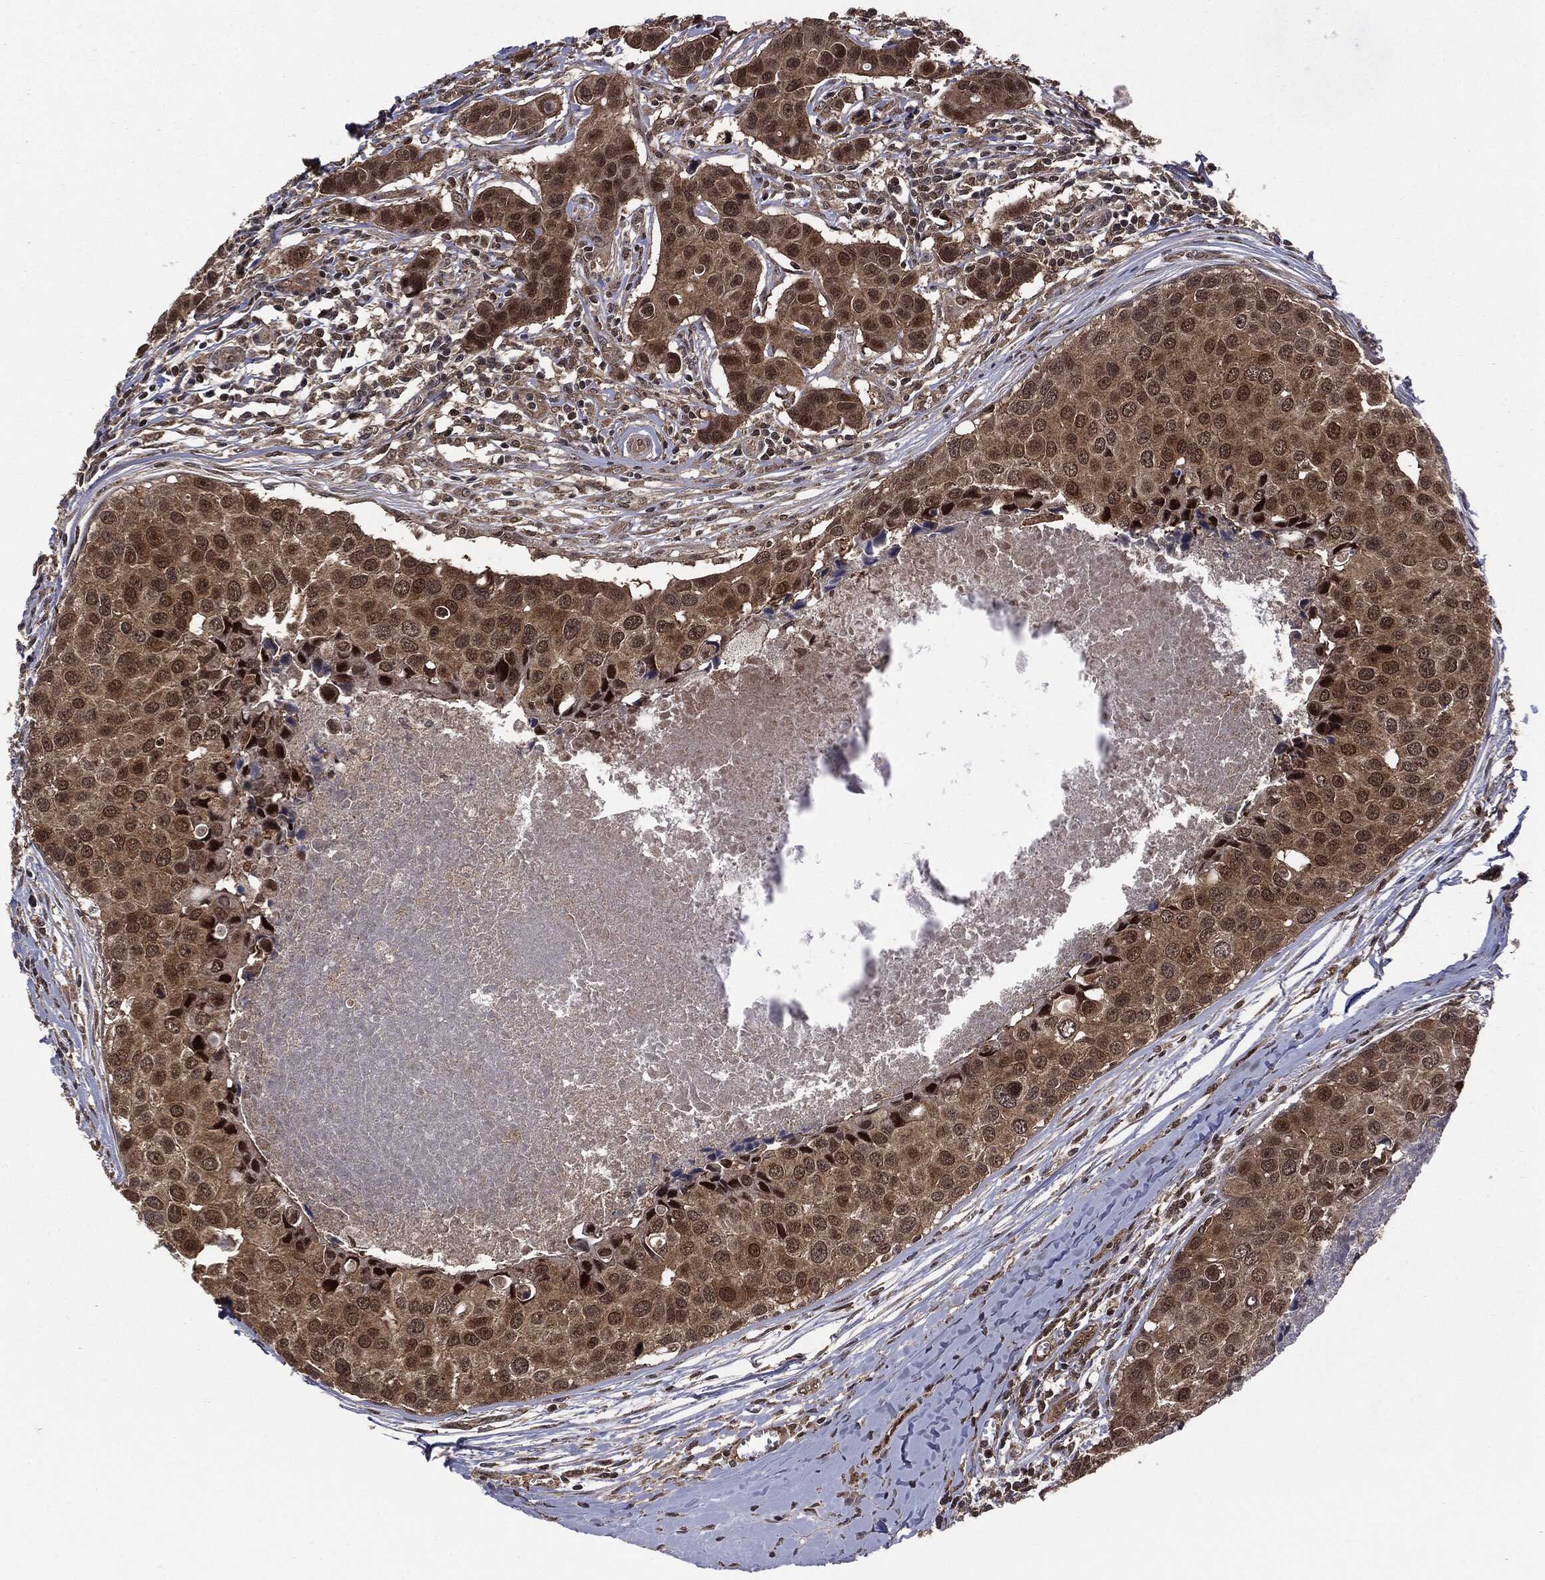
{"staining": {"intensity": "moderate", "quantity": ">75%", "location": "cytoplasmic/membranous,nuclear"}, "tissue": "breast cancer", "cell_type": "Tumor cells", "image_type": "cancer", "snomed": [{"axis": "morphology", "description": "Duct carcinoma"}, {"axis": "topography", "description": "Breast"}], "caption": "IHC image of human invasive ductal carcinoma (breast) stained for a protein (brown), which shows medium levels of moderate cytoplasmic/membranous and nuclear staining in approximately >75% of tumor cells.", "gene": "PTPA", "patient": {"sex": "female", "age": 24}}